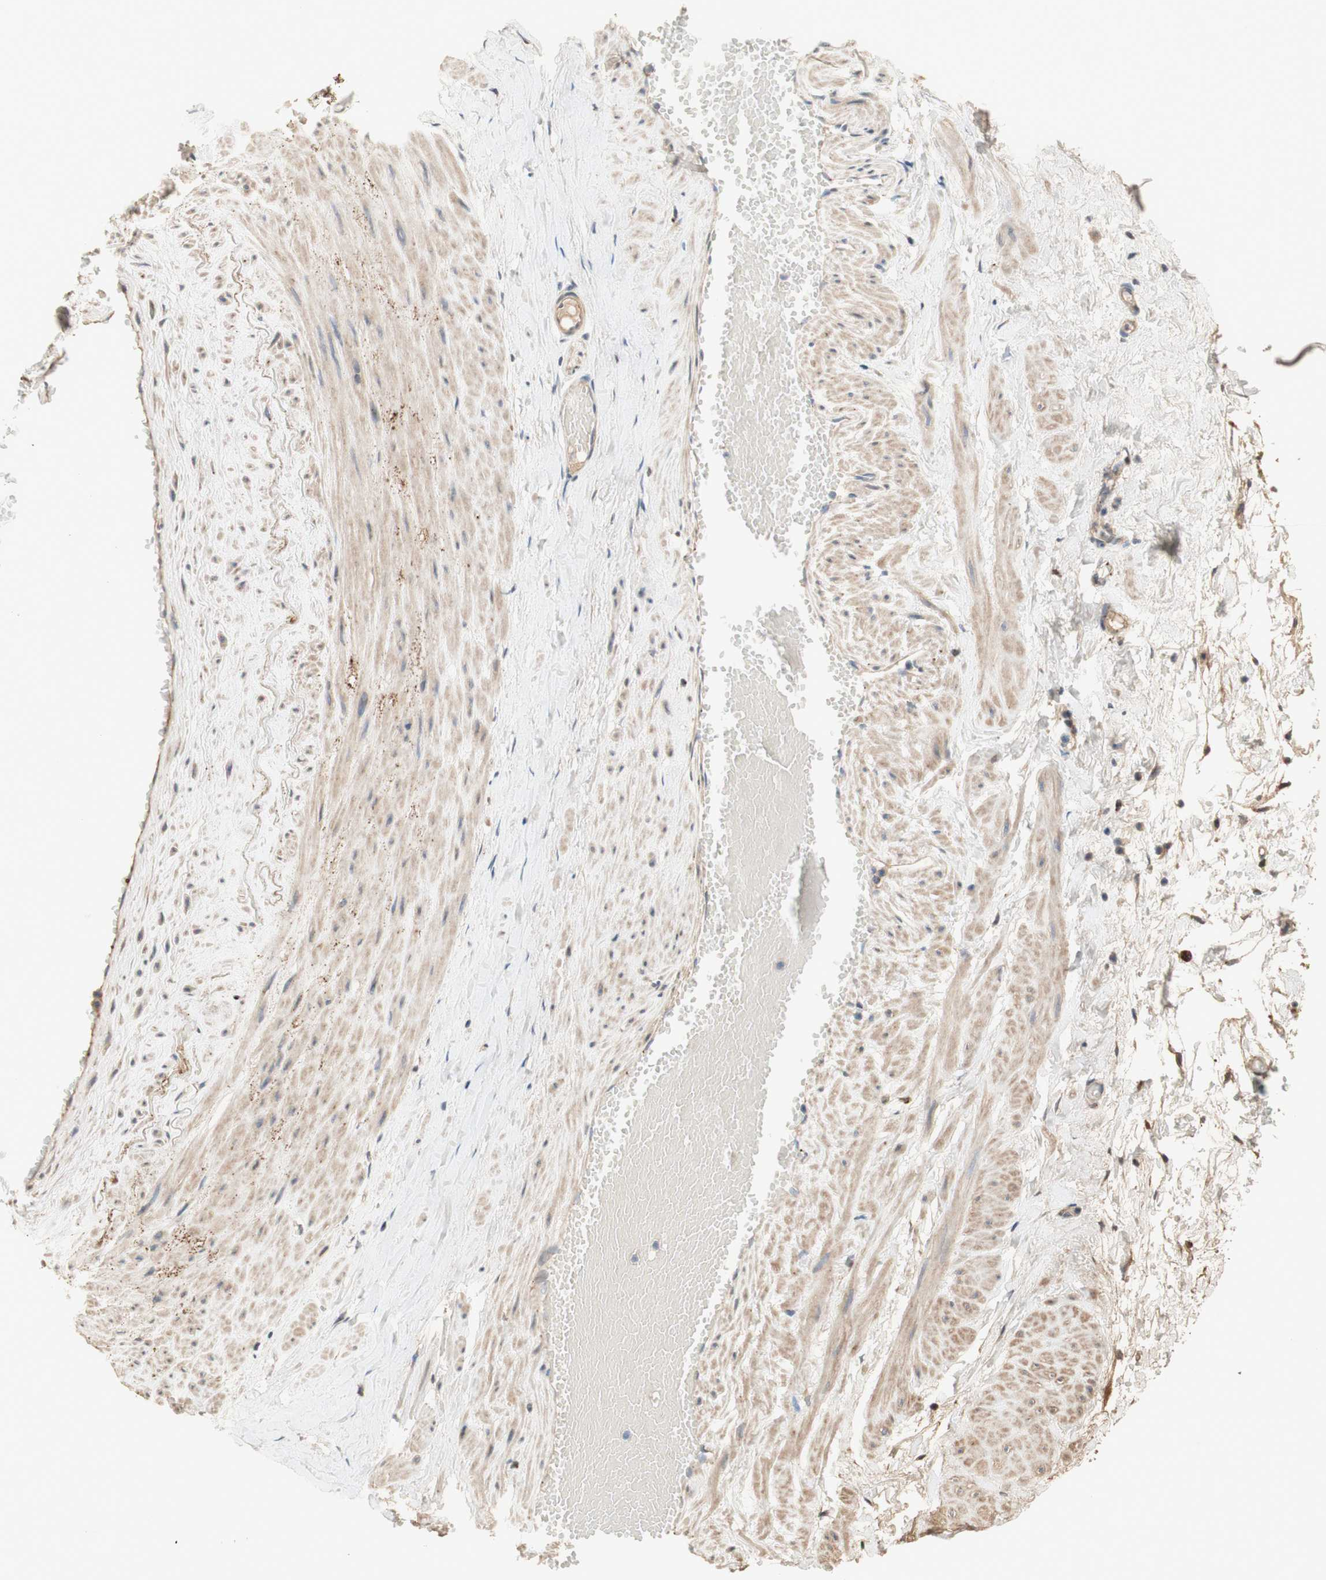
{"staining": {"intensity": "moderate", "quantity": ">75%", "location": "cytoplasmic/membranous"}, "tissue": "adipose tissue", "cell_type": "Adipocytes", "image_type": "normal", "snomed": [{"axis": "morphology", "description": "Normal tissue, NOS"}, {"axis": "topography", "description": "Soft tissue"}, {"axis": "topography", "description": "Vascular tissue"}], "caption": "High-power microscopy captured an immunohistochemistry (IHC) histopathology image of normal adipose tissue, revealing moderate cytoplasmic/membranous staining in about >75% of adipocytes.", "gene": "PTPN21", "patient": {"sex": "female", "age": 35}}